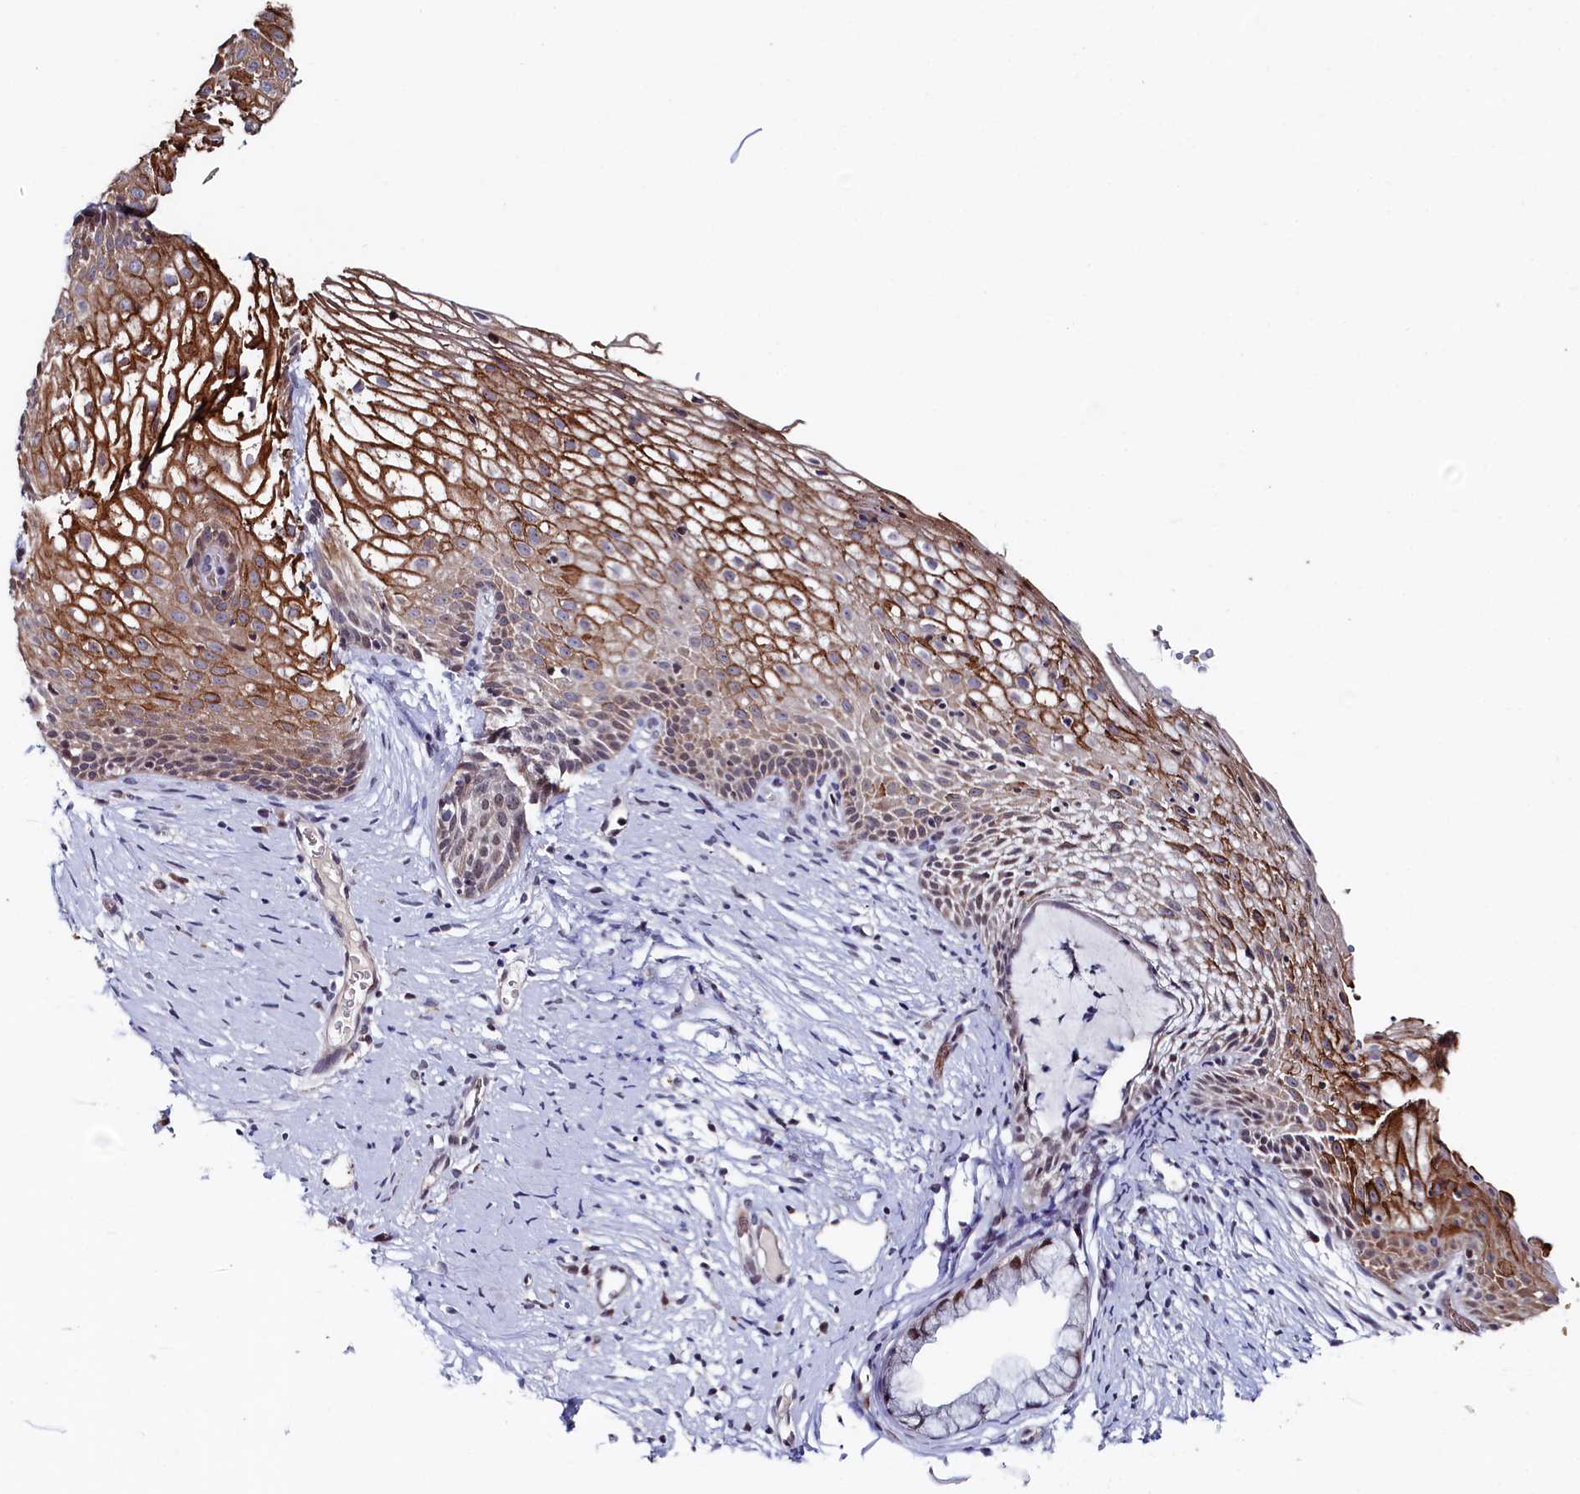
{"staining": {"intensity": "weak", "quantity": "<25%", "location": "nuclear"}, "tissue": "cervix", "cell_type": "Glandular cells", "image_type": "normal", "snomed": [{"axis": "morphology", "description": "Normal tissue, NOS"}, {"axis": "topography", "description": "Cervix"}], "caption": "This is an immunohistochemistry (IHC) photomicrograph of normal human cervix. There is no staining in glandular cells.", "gene": "TIGD4", "patient": {"sex": "female", "age": 33}}